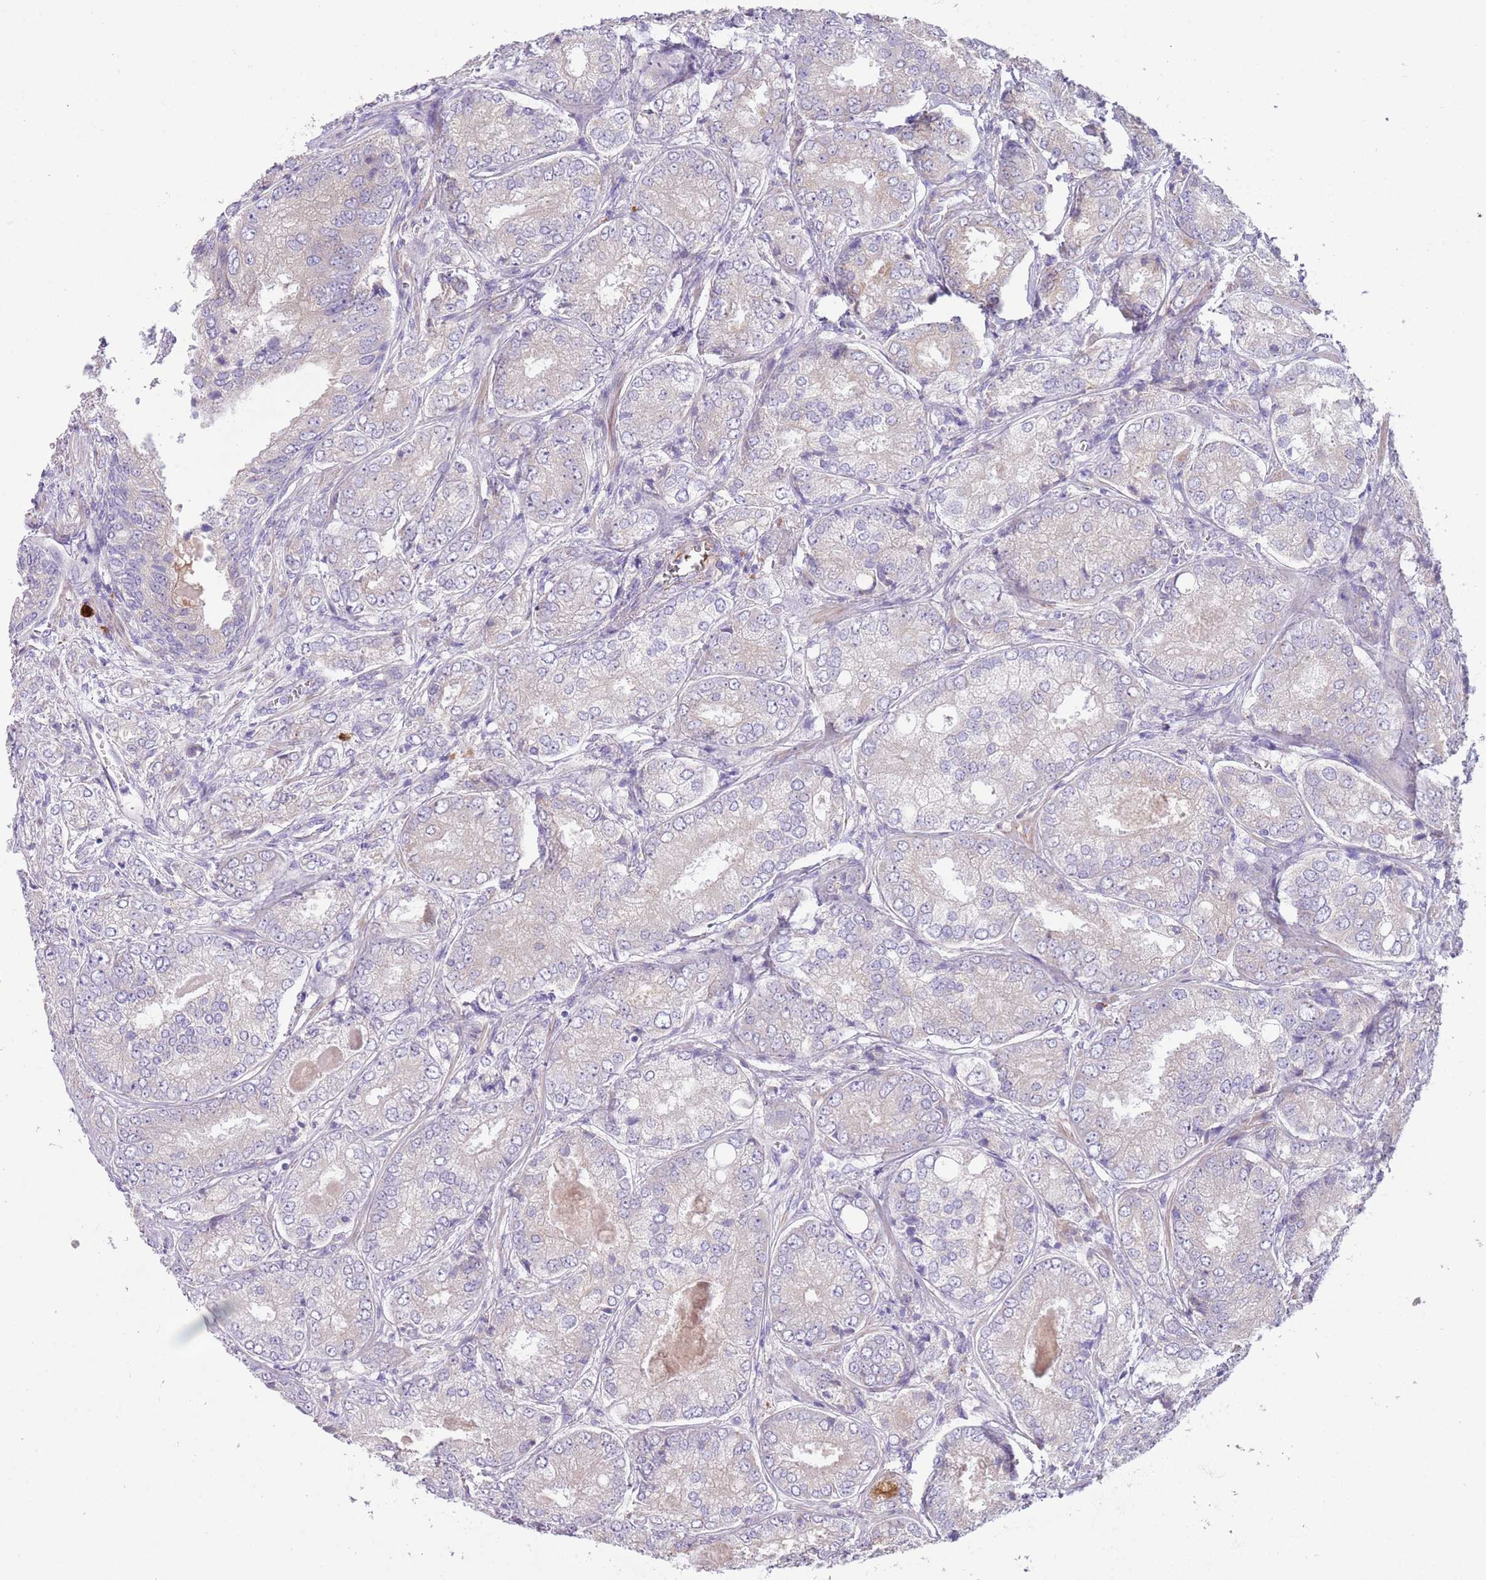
{"staining": {"intensity": "weak", "quantity": "<25%", "location": "cytoplasmic/membranous"}, "tissue": "prostate cancer", "cell_type": "Tumor cells", "image_type": "cancer", "snomed": [{"axis": "morphology", "description": "Adenocarcinoma, High grade"}, {"axis": "topography", "description": "Prostate"}], "caption": "Human prostate cancer (high-grade adenocarcinoma) stained for a protein using IHC demonstrates no expression in tumor cells.", "gene": "CFH", "patient": {"sex": "male", "age": 63}}